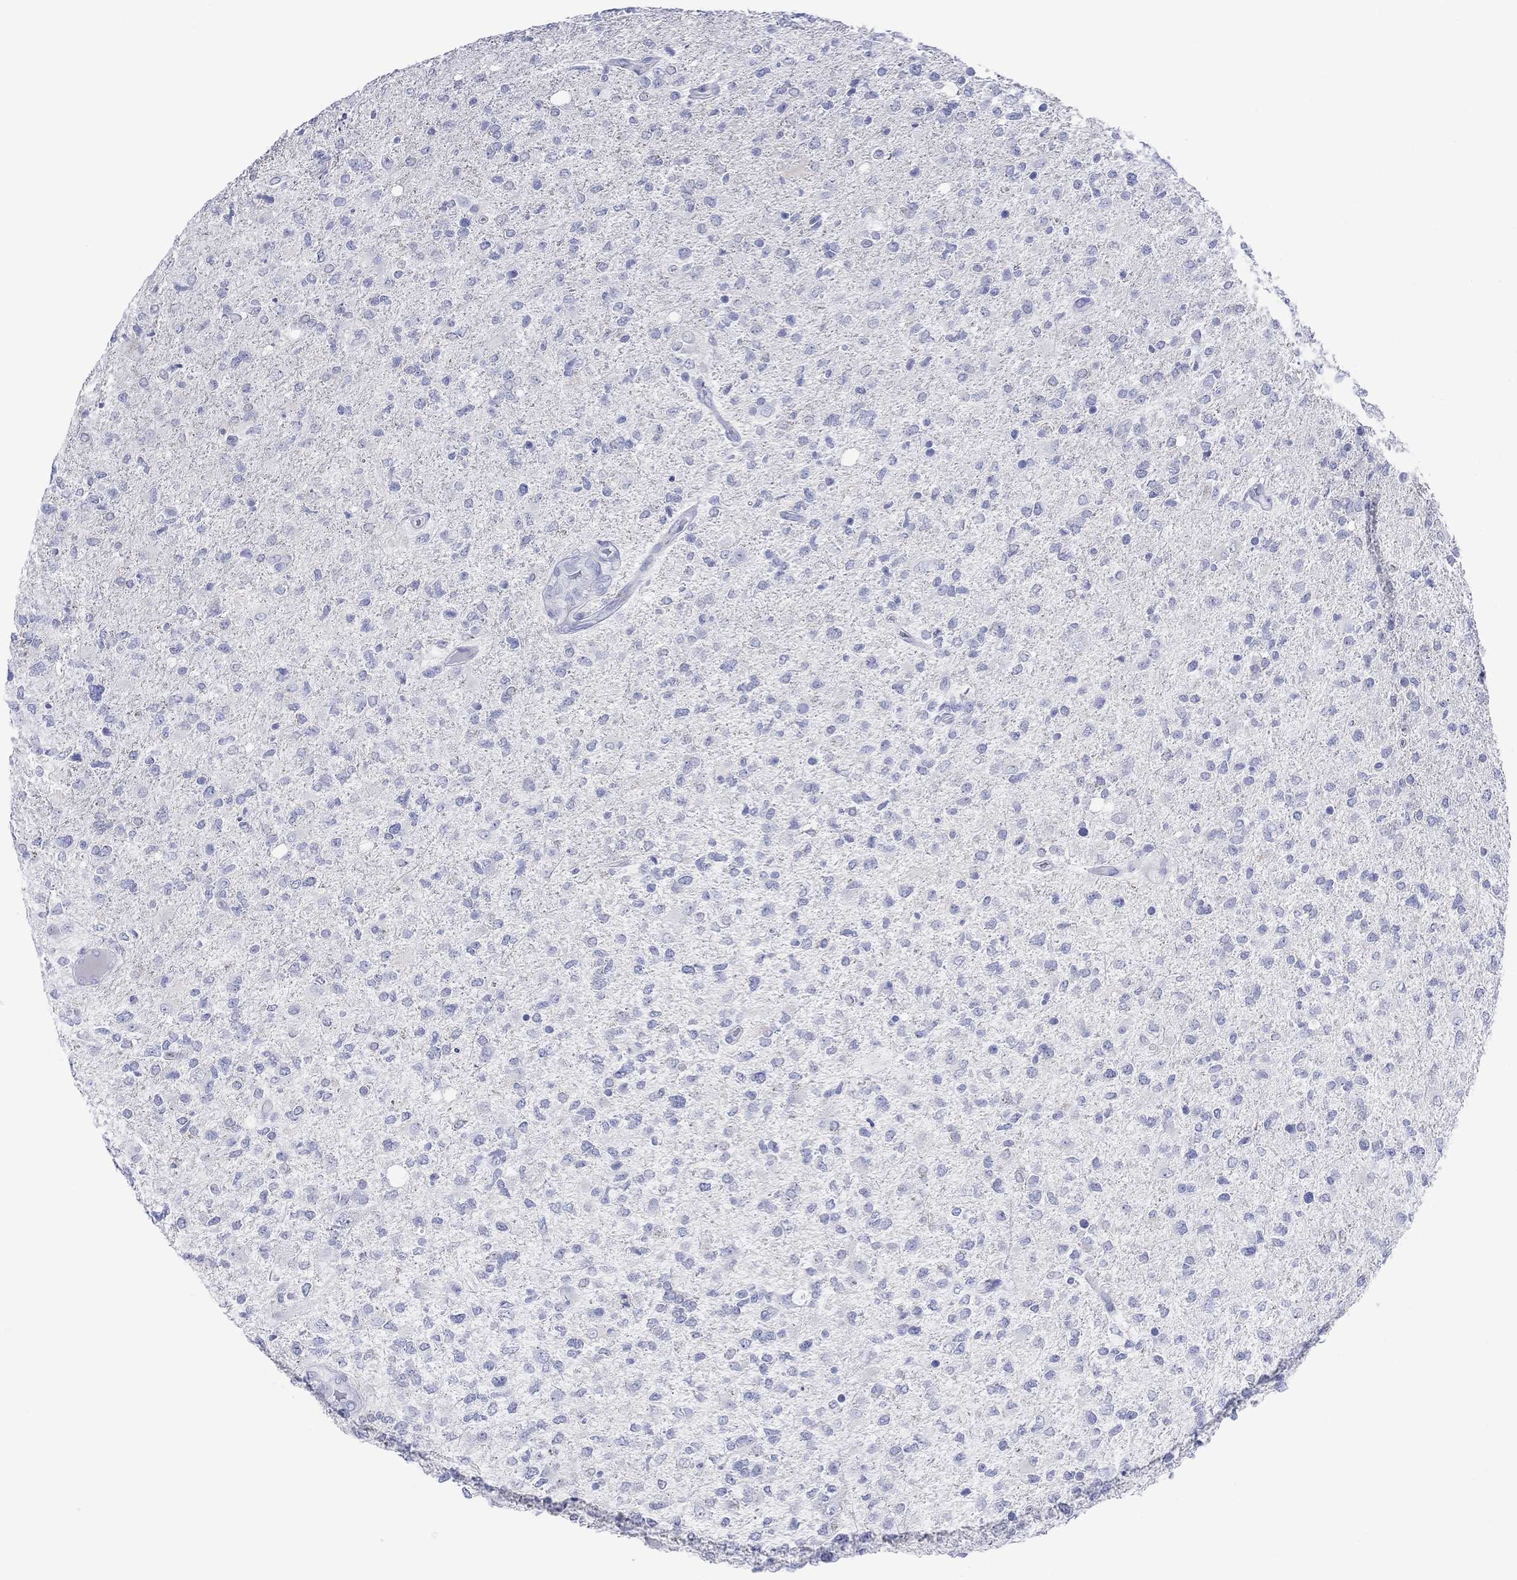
{"staining": {"intensity": "negative", "quantity": "none", "location": "none"}, "tissue": "glioma", "cell_type": "Tumor cells", "image_type": "cancer", "snomed": [{"axis": "morphology", "description": "Glioma, malignant, High grade"}, {"axis": "topography", "description": "Cerebral cortex"}], "caption": "There is no significant staining in tumor cells of glioma. The staining was performed using DAB (3,3'-diaminobenzidine) to visualize the protein expression in brown, while the nuclei were stained in blue with hematoxylin (Magnification: 20x).", "gene": "MLANA", "patient": {"sex": "male", "age": 70}}